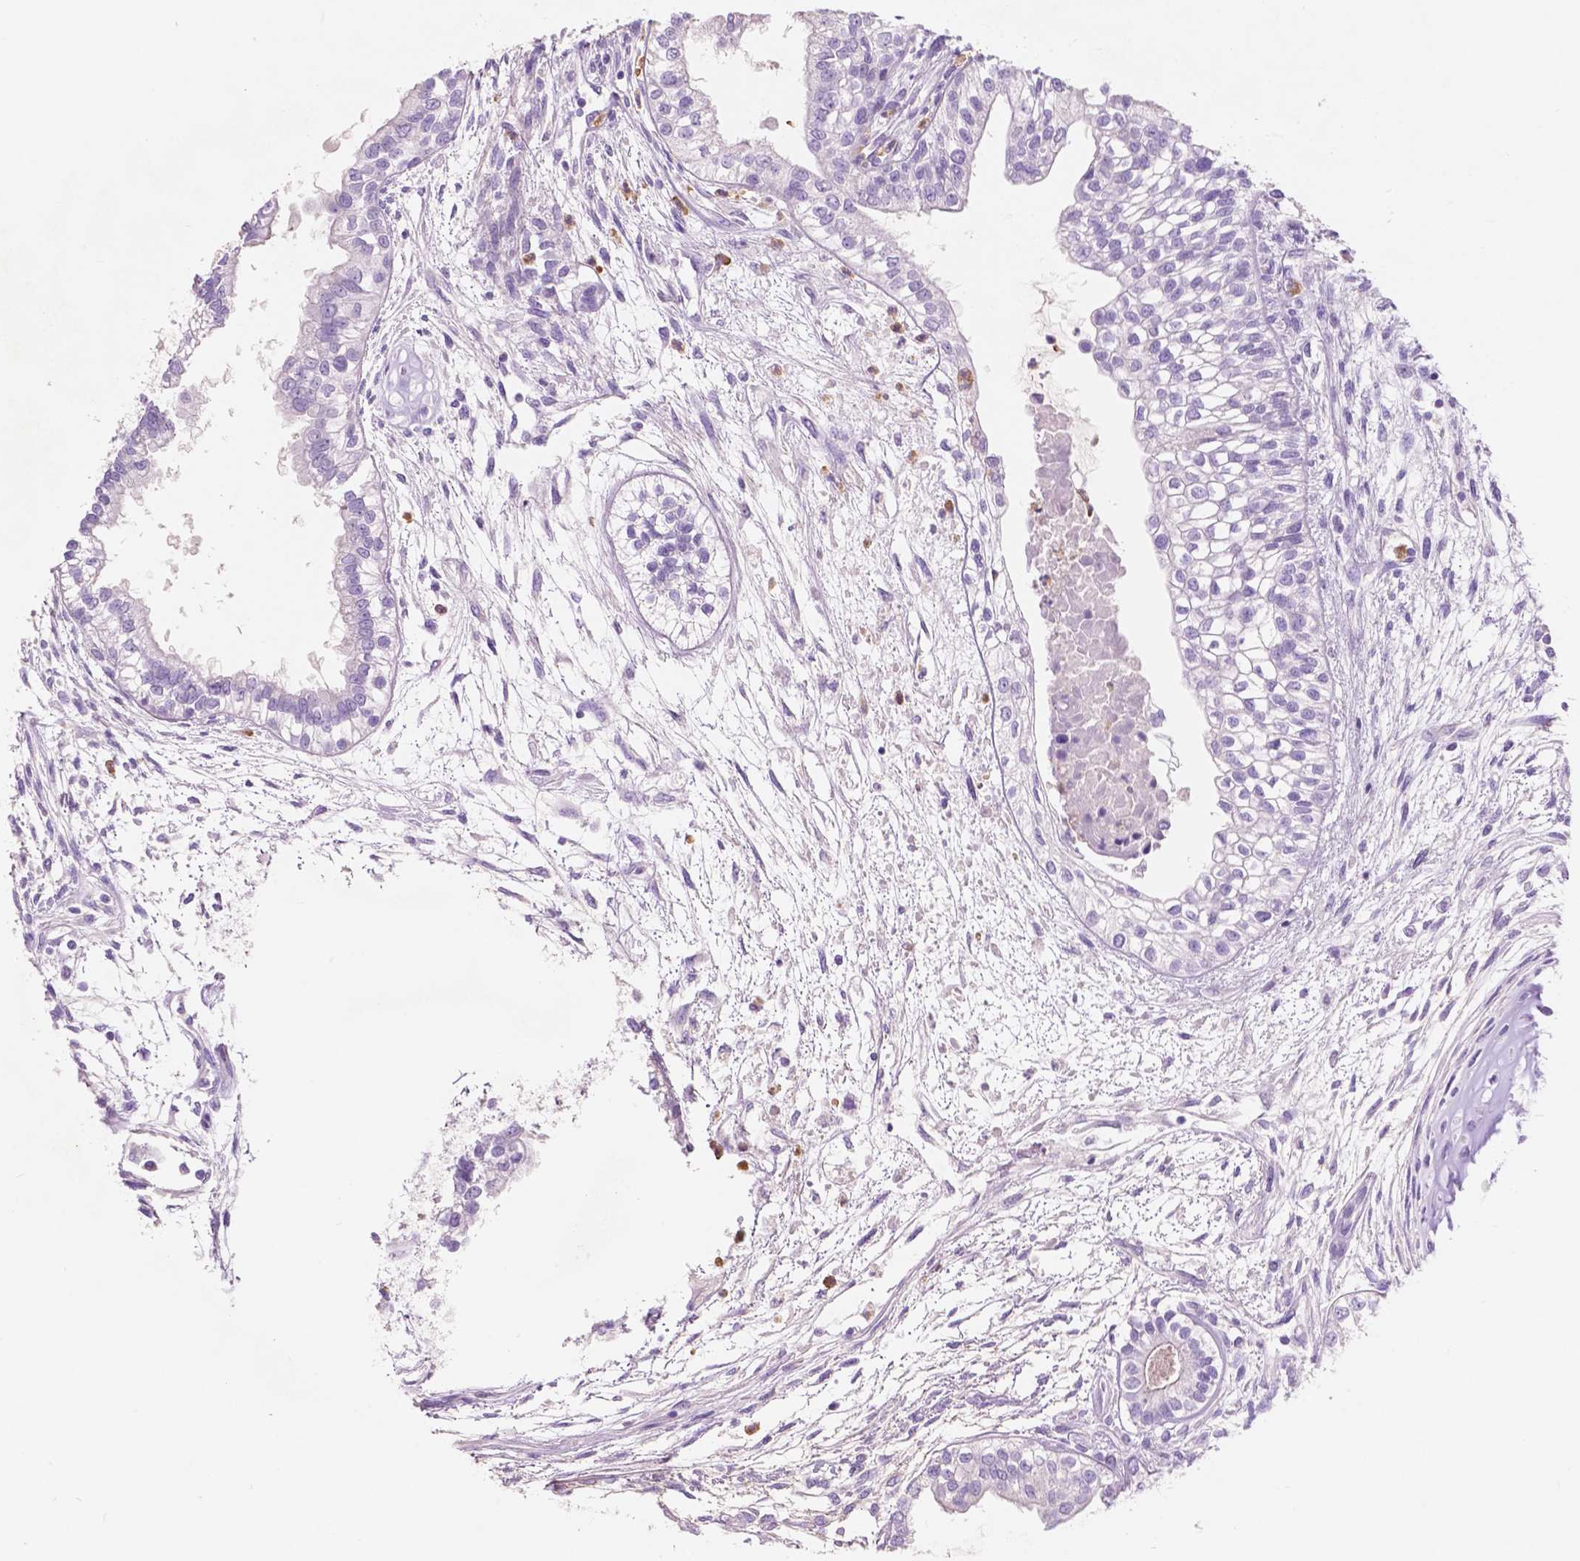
{"staining": {"intensity": "negative", "quantity": "none", "location": "none"}, "tissue": "testis cancer", "cell_type": "Tumor cells", "image_type": "cancer", "snomed": [{"axis": "morphology", "description": "Carcinoma, Embryonal, NOS"}, {"axis": "topography", "description": "Testis"}], "caption": "Immunohistochemistry (IHC) of testis cancer (embryonal carcinoma) exhibits no staining in tumor cells.", "gene": "CUZD1", "patient": {"sex": "male", "age": 37}}